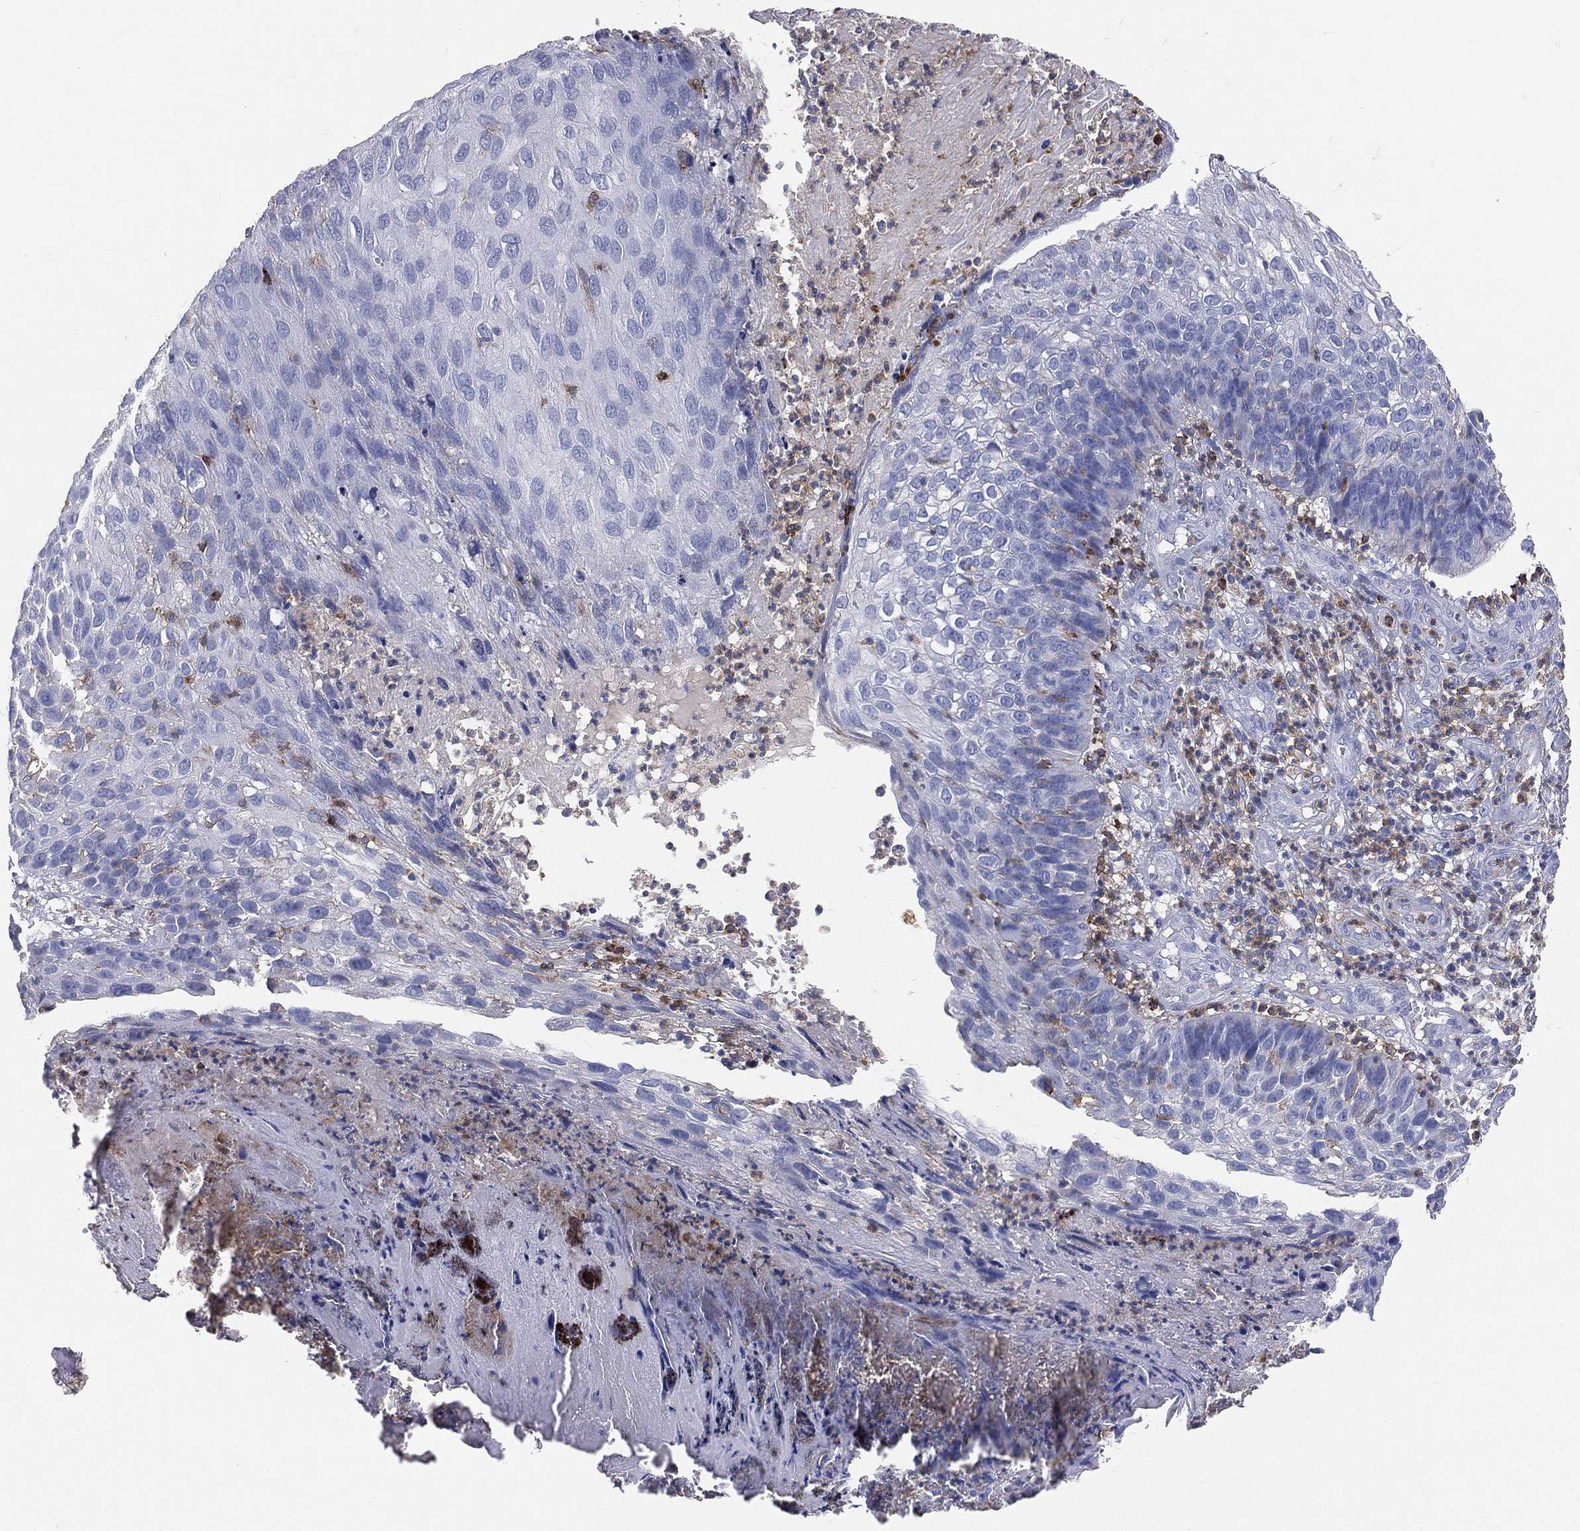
{"staining": {"intensity": "negative", "quantity": "none", "location": "none"}, "tissue": "skin cancer", "cell_type": "Tumor cells", "image_type": "cancer", "snomed": [{"axis": "morphology", "description": "Squamous cell carcinoma, NOS"}, {"axis": "topography", "description": "Skin"}], "caption": "A micrograph of squamous cell carcinoma (skin) stained for a protein demonstrates no brown staining in tumor cells.", "gene": "CD33", "patient": {"sex": "male", "age": 92}}